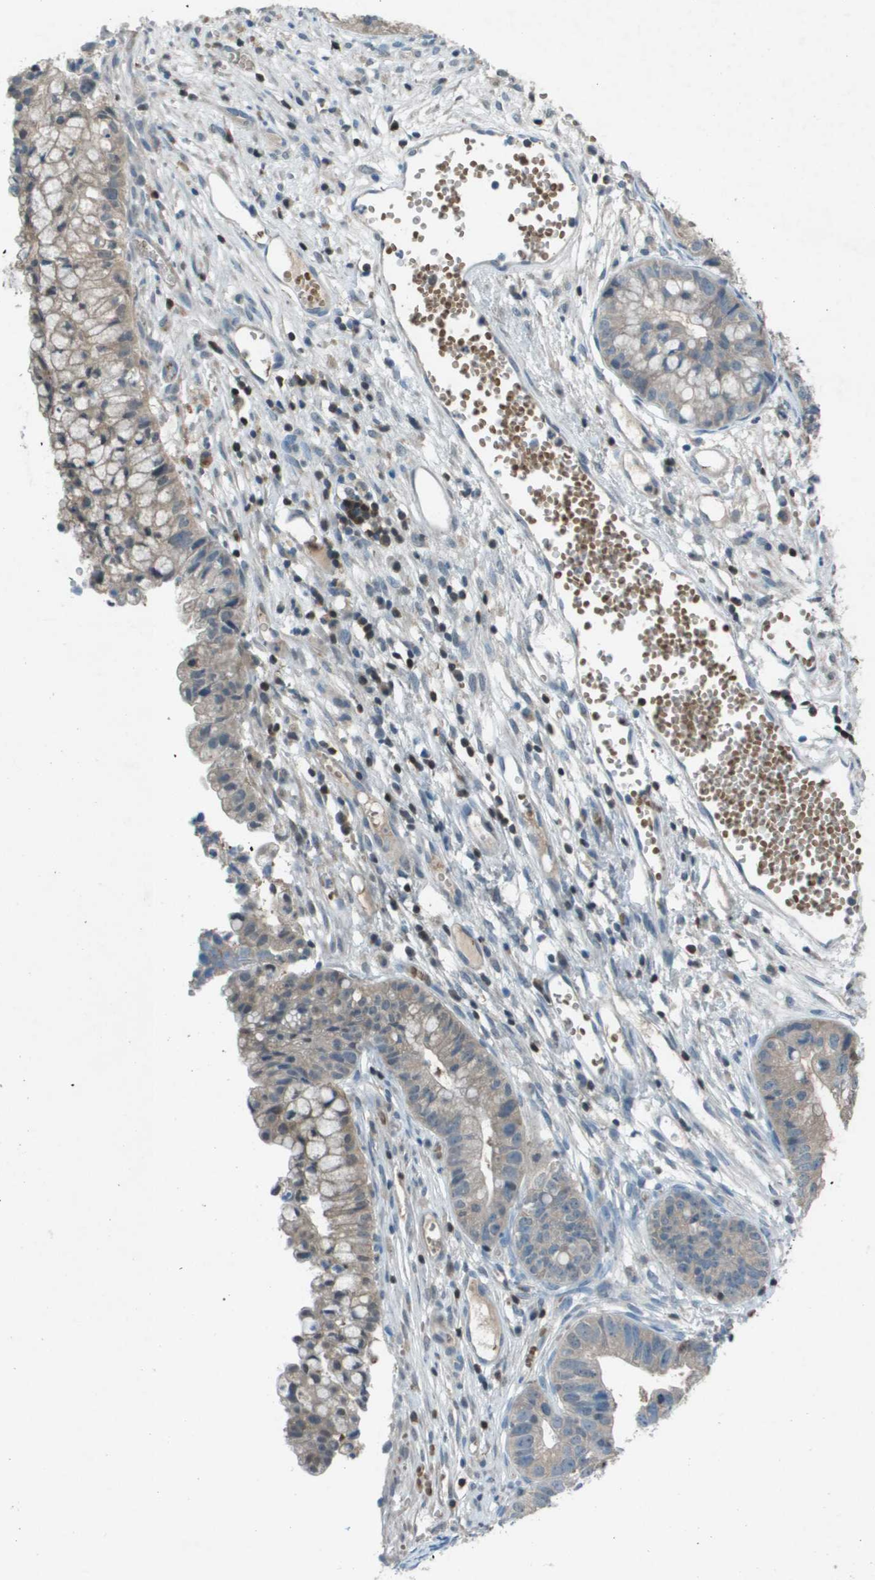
{"staining": {"intensity": "weak", "quantity": "25%-75%", "location": "cytoplasmic/membranous"}, "tissue": "cervical cancer", "cell_type": "Tumor cells", "image_type": "cancer", "snomed": [{"axis": "morphology", "description": "Adenocarcinoma, NOS"}, {"axis": "topography", "description": "Cervix"}], "caption": "The histopathology image displays immunohistochemical staining of adenocarcinoma (cervical). There is weak cytoplasmic/membranous staining is identified in approximately 25%-75% of tumor cells.", "gene": "CAMK4", "patient": {"sex": "female", "age": 44}}